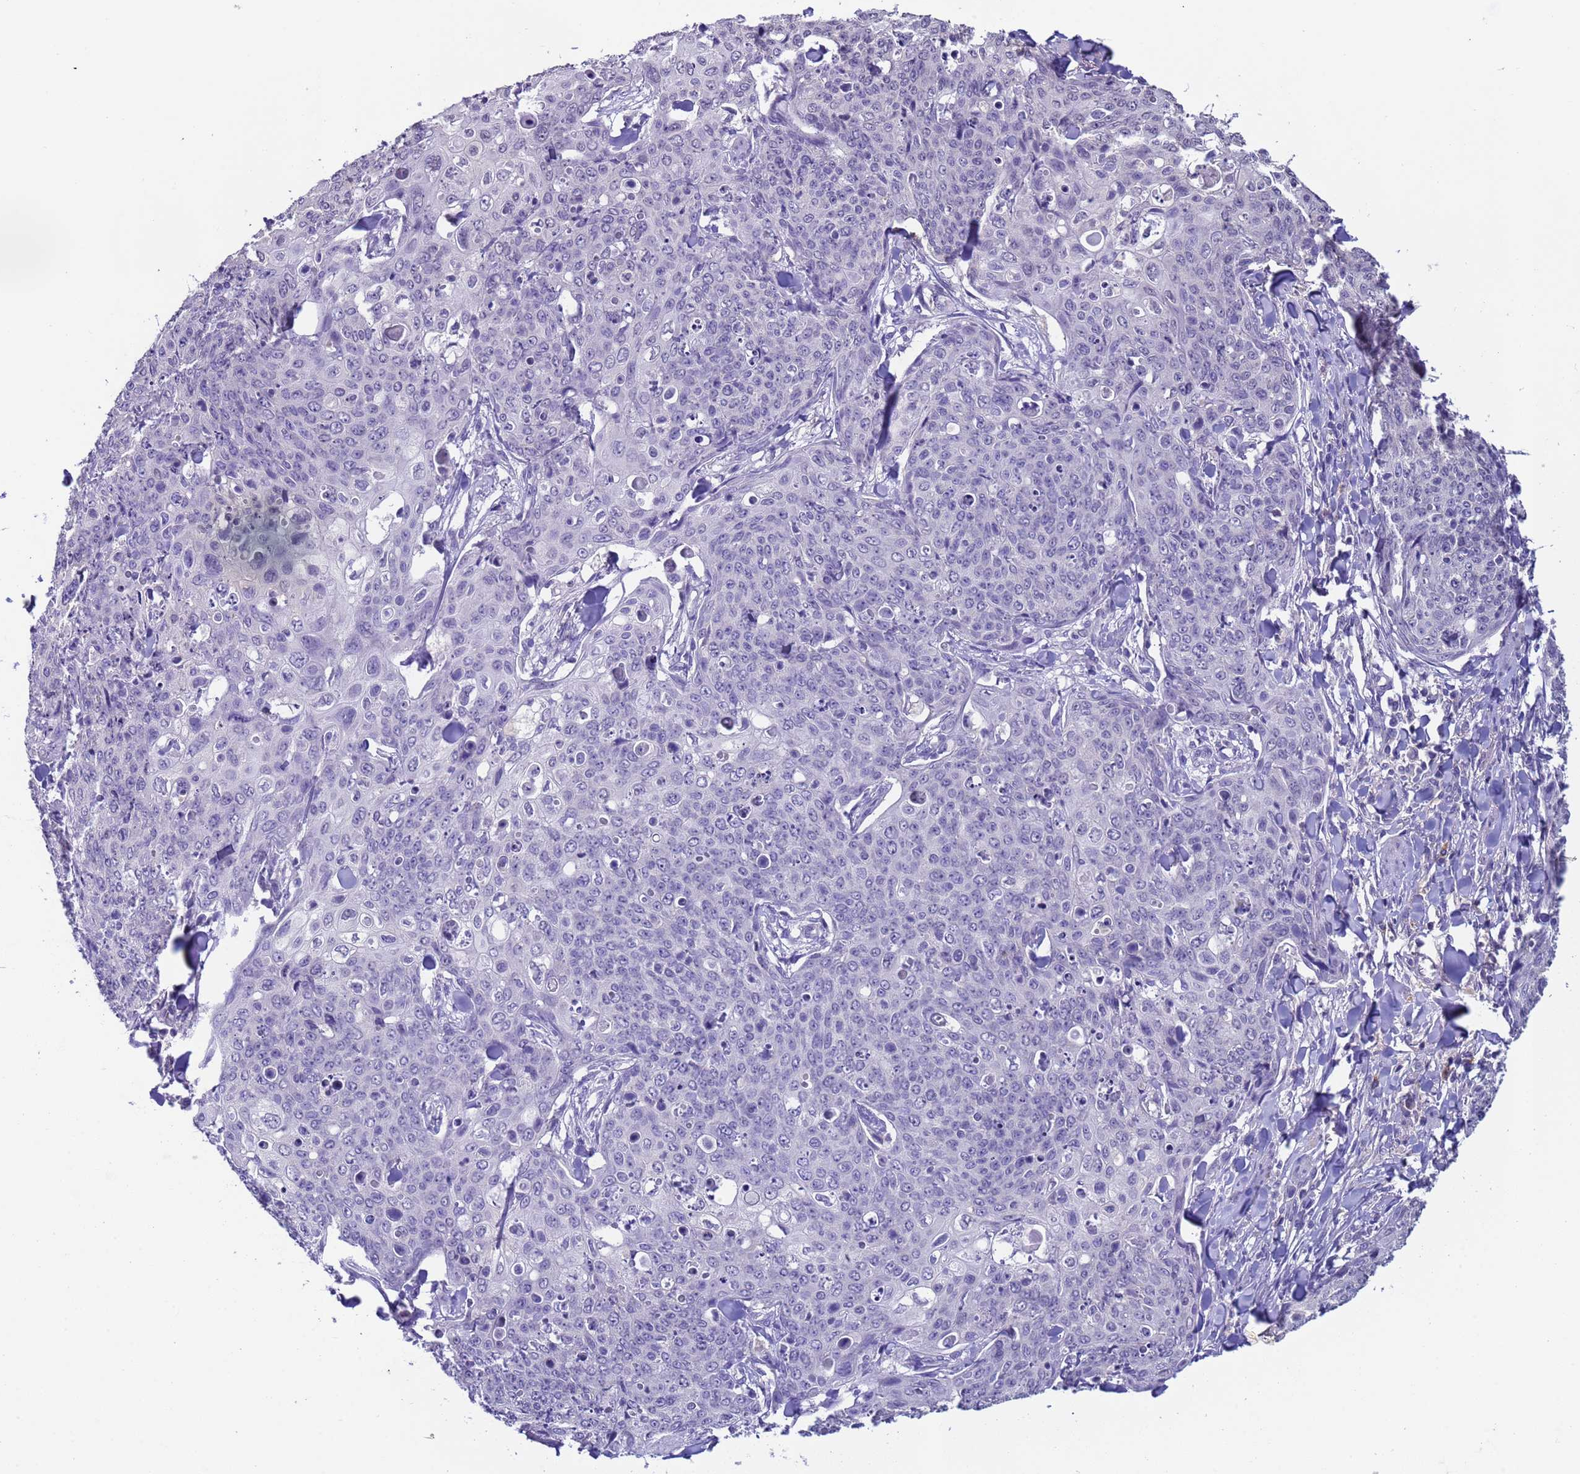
{"staining": {"intensity": "negative", "quantity": "none", "location": "none"}, "tissue": "skin cancer", "cell_type": "Tumor cells", "image_type": "cancer", "snomed": [{"axis": "morphology", "description": "Squamous cell carcinoma, NOS"}, {"axis": "topography", "description": "Skin"}, {"axis": "topography", "description": "Vulva"}], "caption": "Tumor cells are negative for brown protein staining in skin cancer.", "gene": "ZNF248", "patient": {"sex": "female", "age": 85}}